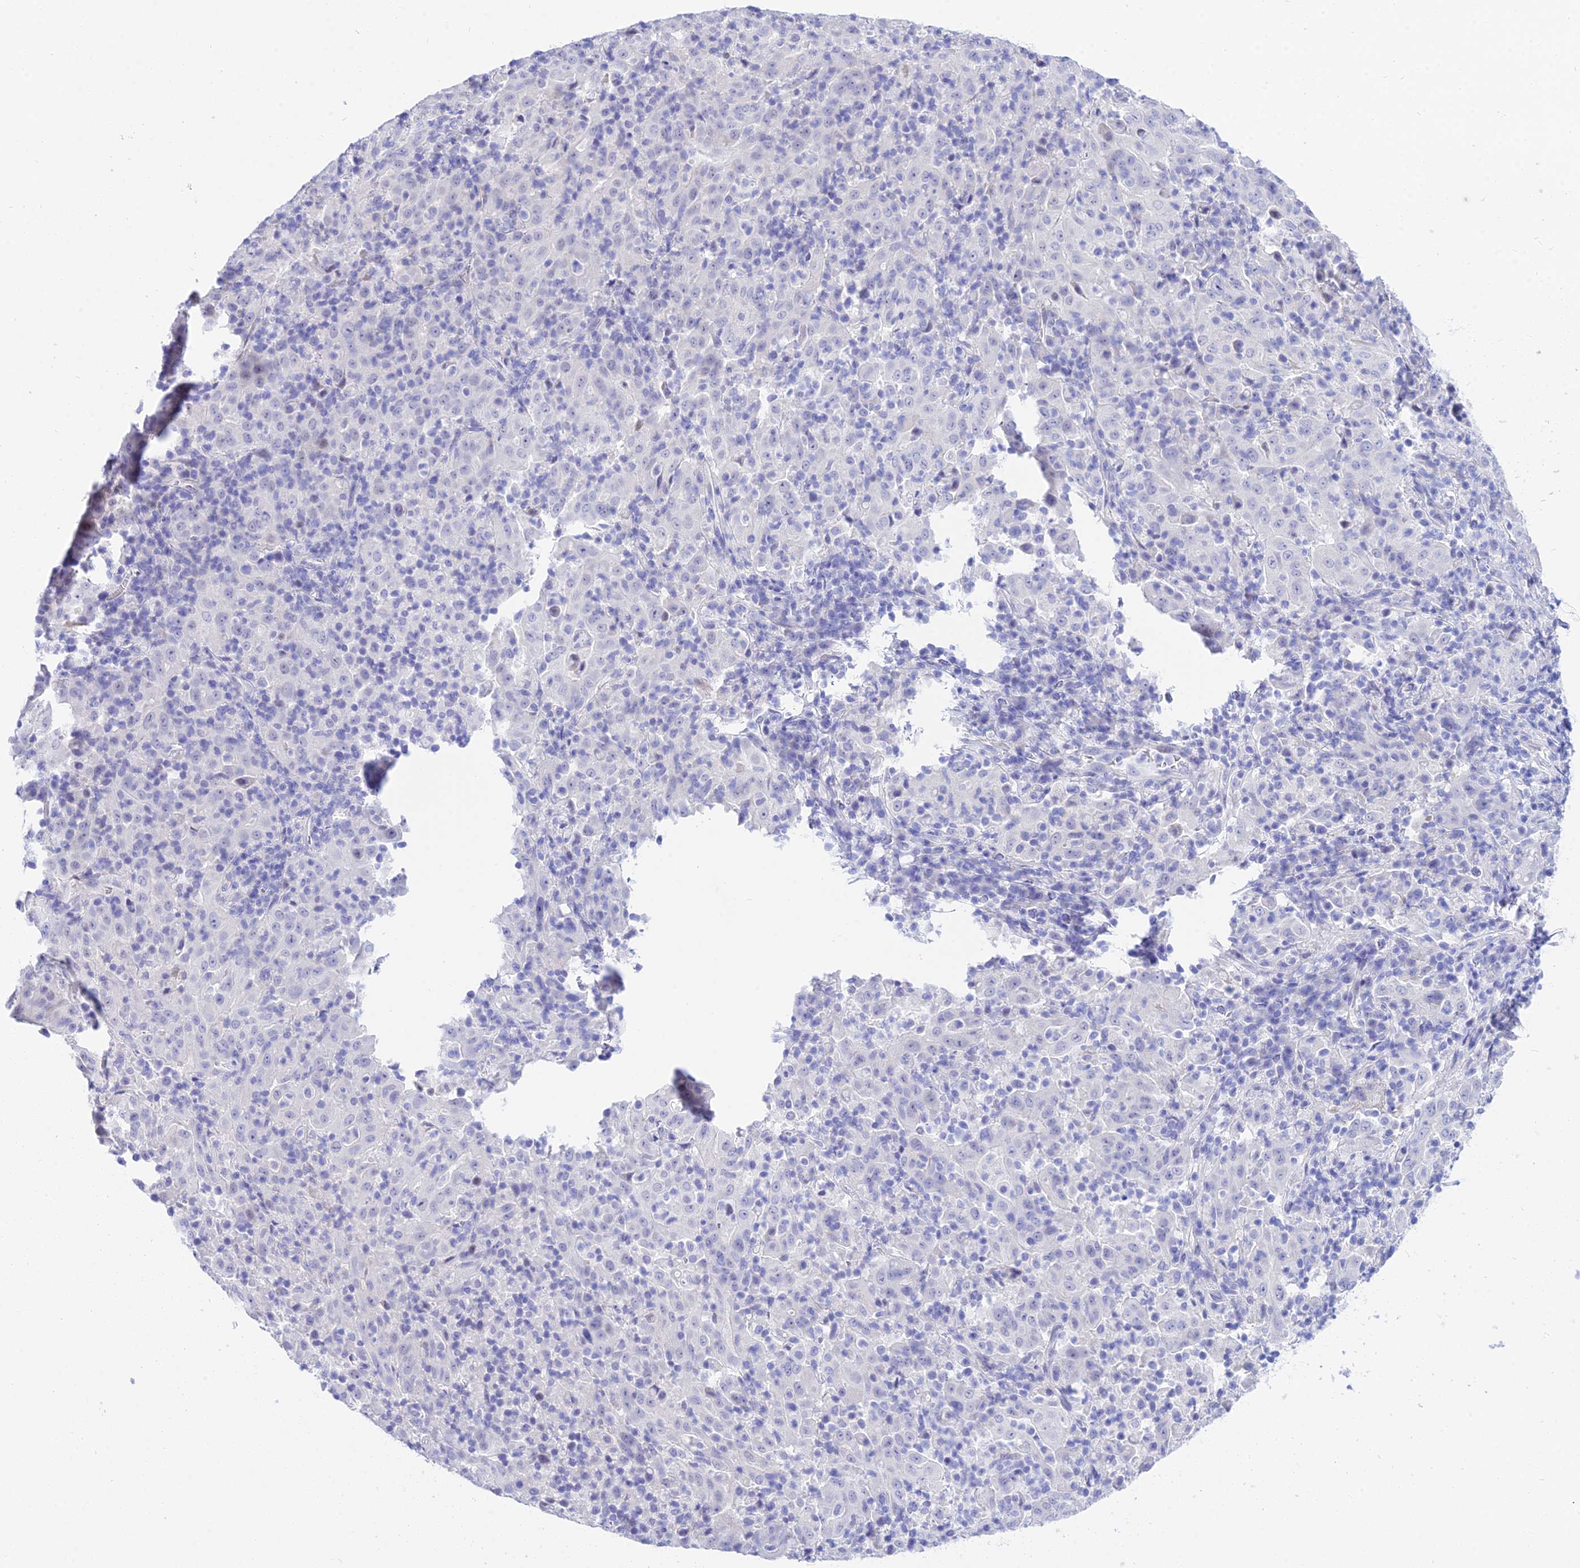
{"staining": {"intensity": "negative", "quantity": "none", "location": "none"}, "tissue": "pancreatic cancer", "cell_type": "Tumor cells", "image_type": "cancer", "snomed": [{"axis": "morphology", "description": "Adenocarcinoma, NOS"}, {"axis": "topography", "description": "Pancreas"}], "caption": "Immunohistochemistry (IHC) photomicrograph of human pancreatic cancer stained for a protein (brown), which demonstrates no positivity in tumor cells.", "gene": "DEFB107A", "patient": {"sex": "male", "age": 63}}